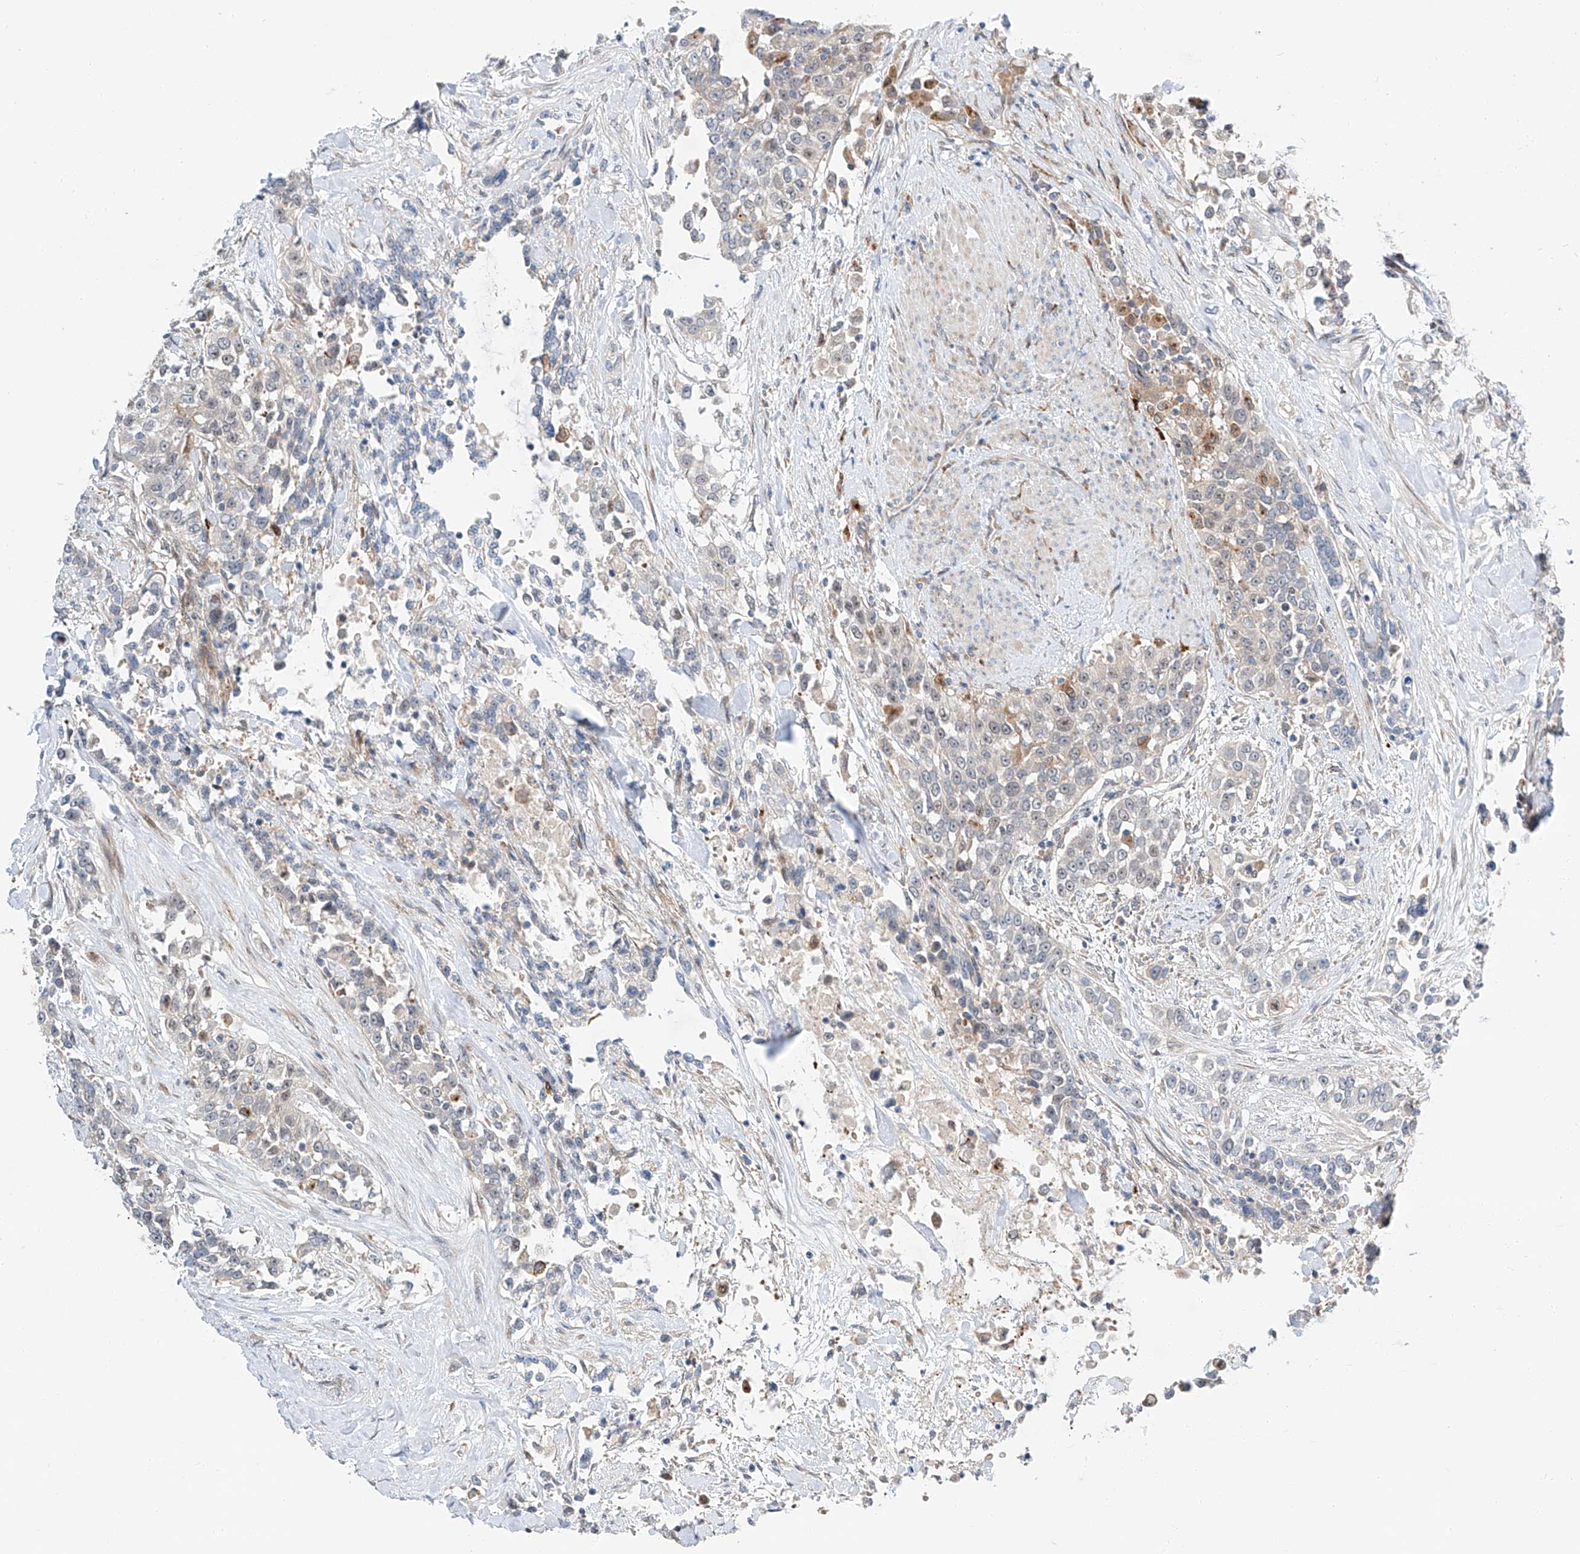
{"staining": {"intensity": "weak", "quantity": "<25%", "location": "nuclear"}, "tissue": "urothelial cancer", "cell_type": "Tumor cells", "image_type": "cancer", "snomed": [{"axis": "morphology", "description": "Urothelial carcinoma, High grade"}, {"axis": "topography", "description": "Urinary bladder"}], "caption": "A micrograph of human urothelial carcinoma (high-grade) is negative for staining in tumor cells.", "gene": "CLDND1", "patient": {"sex": "female", "age": 80}}